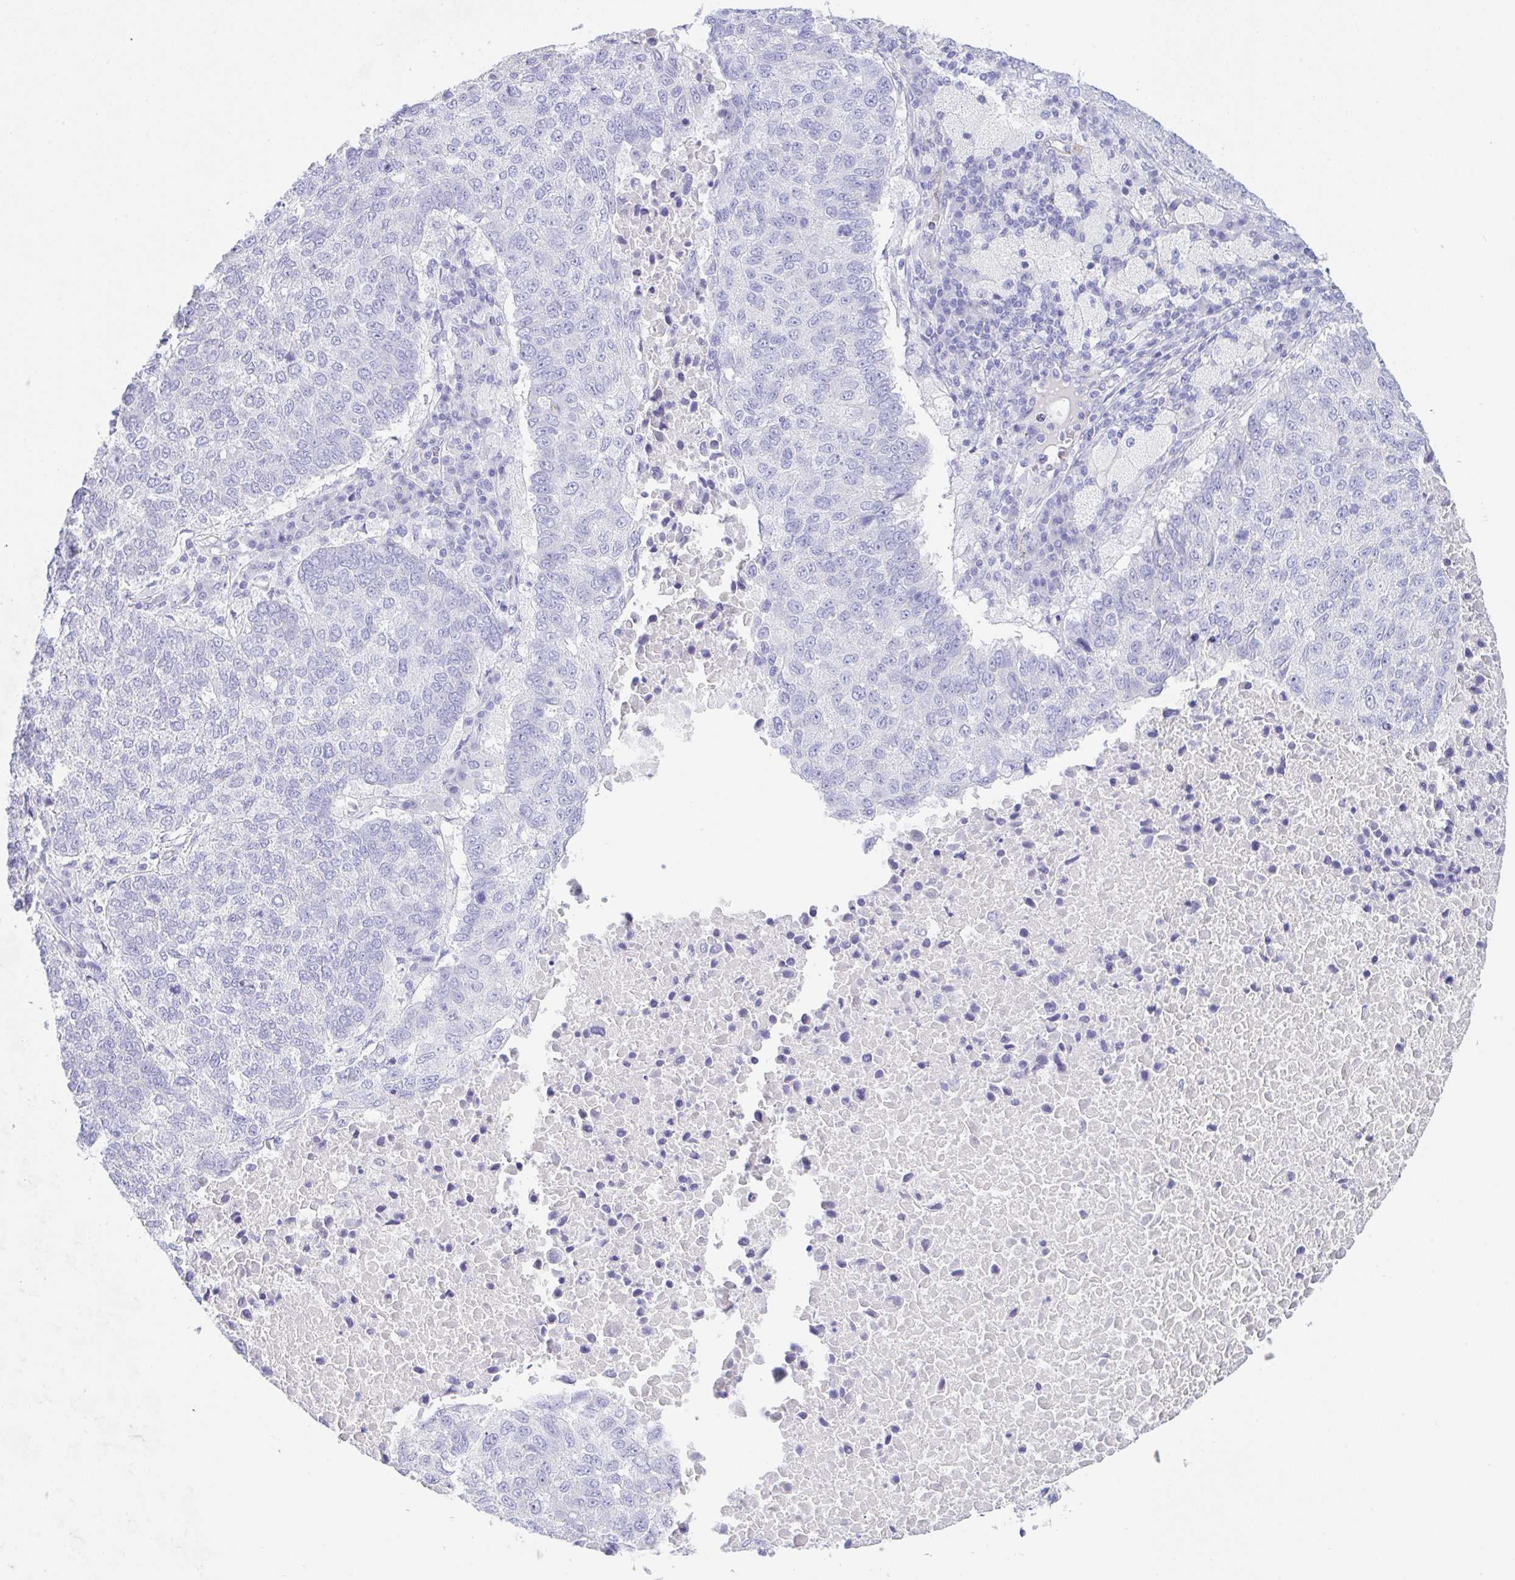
{"staining": {"intensity": "negative", "quantity": "none", "location": "none"}, "tissue": "lung cancer", "cell_type": "Tumor cells", "image_type": "cancer", "snomed": [{"axis": "morphology", "description": "Squamous cell carcinoma, NOS"}, {"axis": "topography", "description": "Lung"}], "caption": "Human squamous cell carcinoma (lung) stained for a protein using immunohistochemistry (IHC) exhibits no staining in tumor cells.", "gene": "NDUFAF8", "patient": {"sex": "male", "age": 73}}